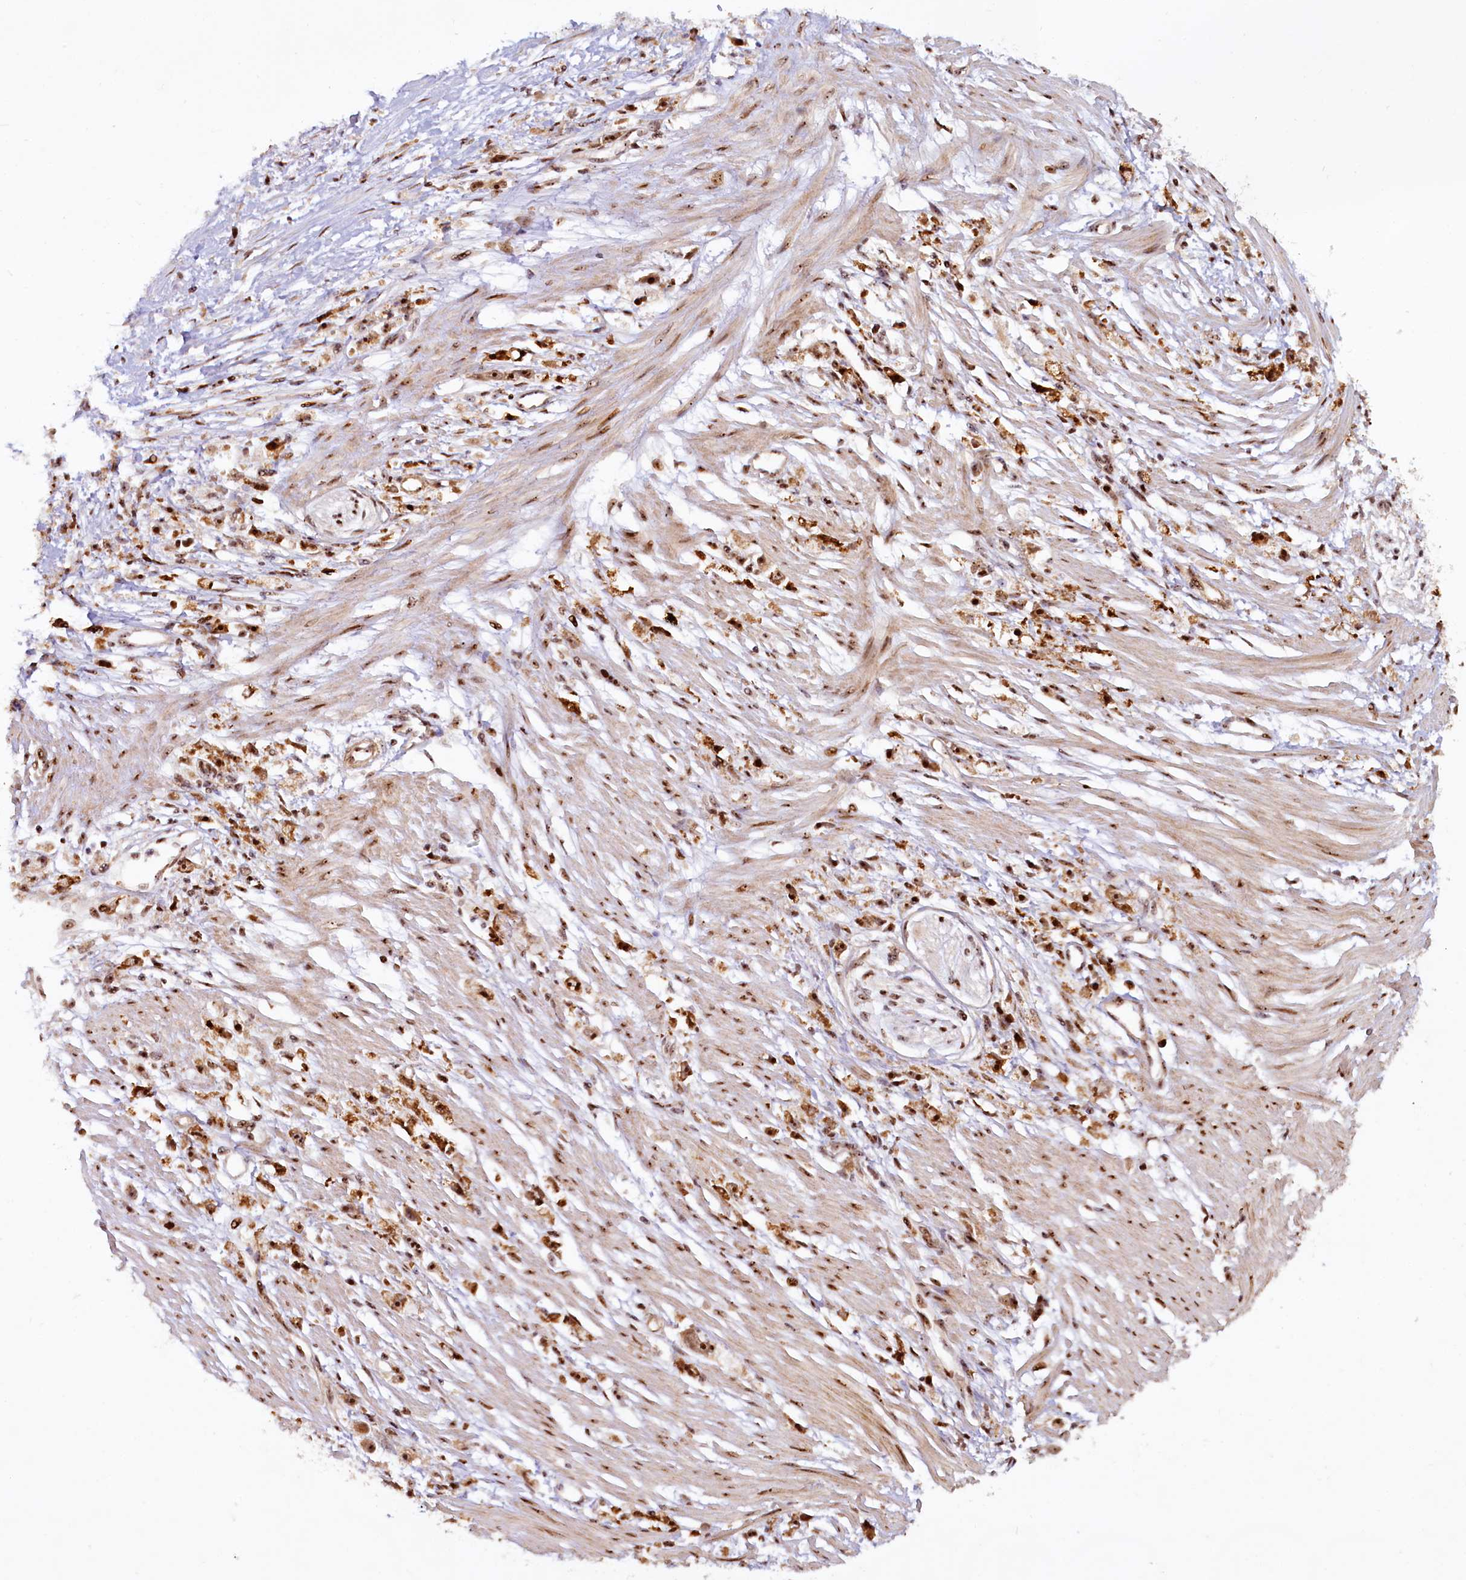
{"staining": {"intensity": "strong", "quantity": ">75%", "location": "nuclear"}, "tissue": "stomach cancer", "cell_type": "Tumor cells", "image_type": "cancer", "snomed": [{"axis": "morphology", "description": "Adenocarcinoma, NOS"}, {"axis": "topography", "description": "Stomach"}], "caption": "A micrograph showing strong nuclear expression in about >75% of tumor cells in stomach adenocarcinoma, as visualized by brown immunohistochemical staining.", "gene": "TCOF1", "patient": {"sex": "female", "age": 59}}